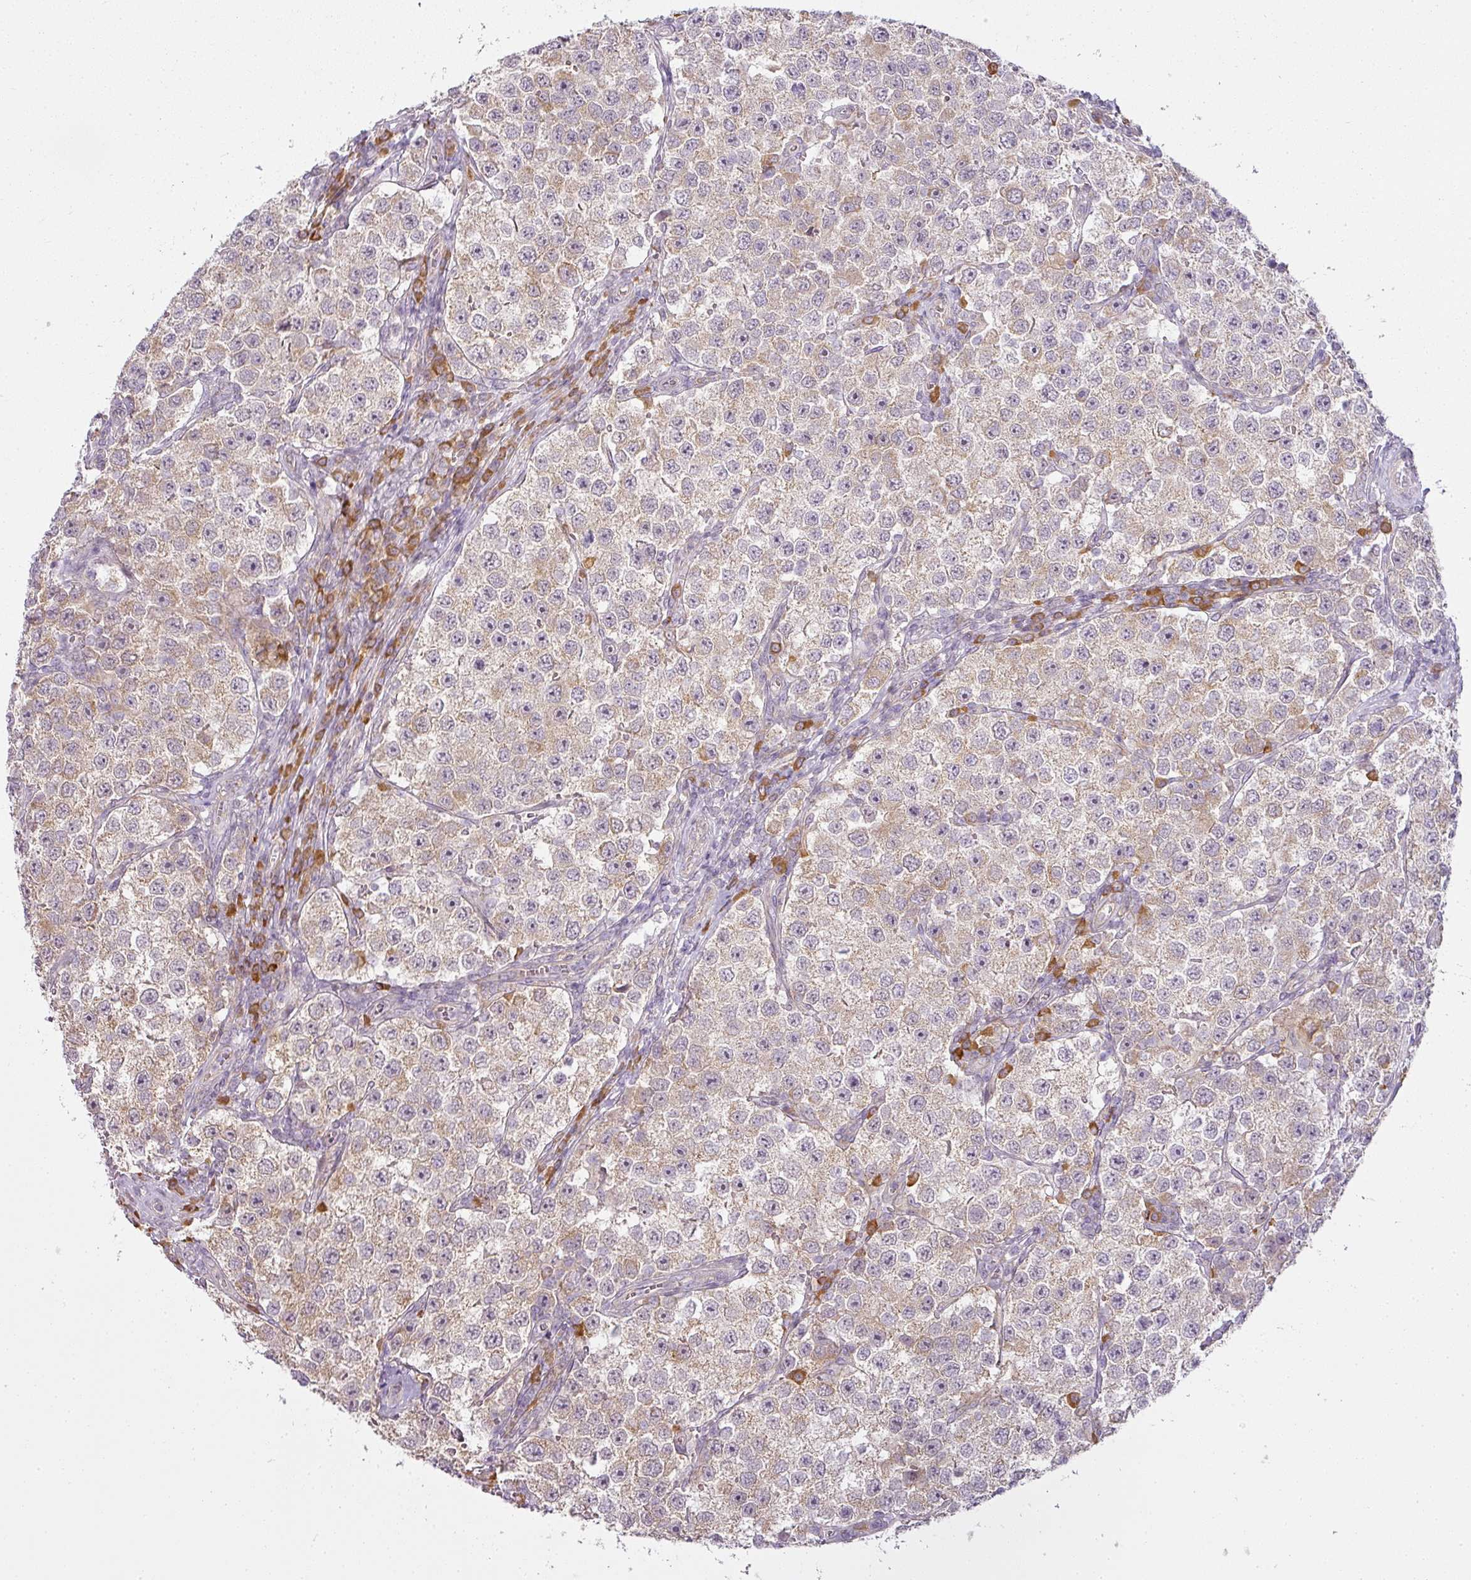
{"staining": {"intensity": "weak", "quantity": "25%-75%", "location": "cytoplasmic/membranous"}, "tissue": "testis cancer", "cell_type": "Tumor cells", "image_type": "cancer", "snomed": [{"axis": "morphology", "description": "Seminoma, NOS"}, {"axis": "topography", "description": "Testis"}], "caption": "High-magnification brightfield microscopy of testis cancer stained with DAB (3,3'-diaminobenzidine) (brown) and counterstained with hematoxylin (blue). tumor cells exhibit weak cytoplasmic/membranous staining is appreciated in about25%-75% of cells.", "gene": "LY75", "patient": {"sex": "male", "age": 37}}